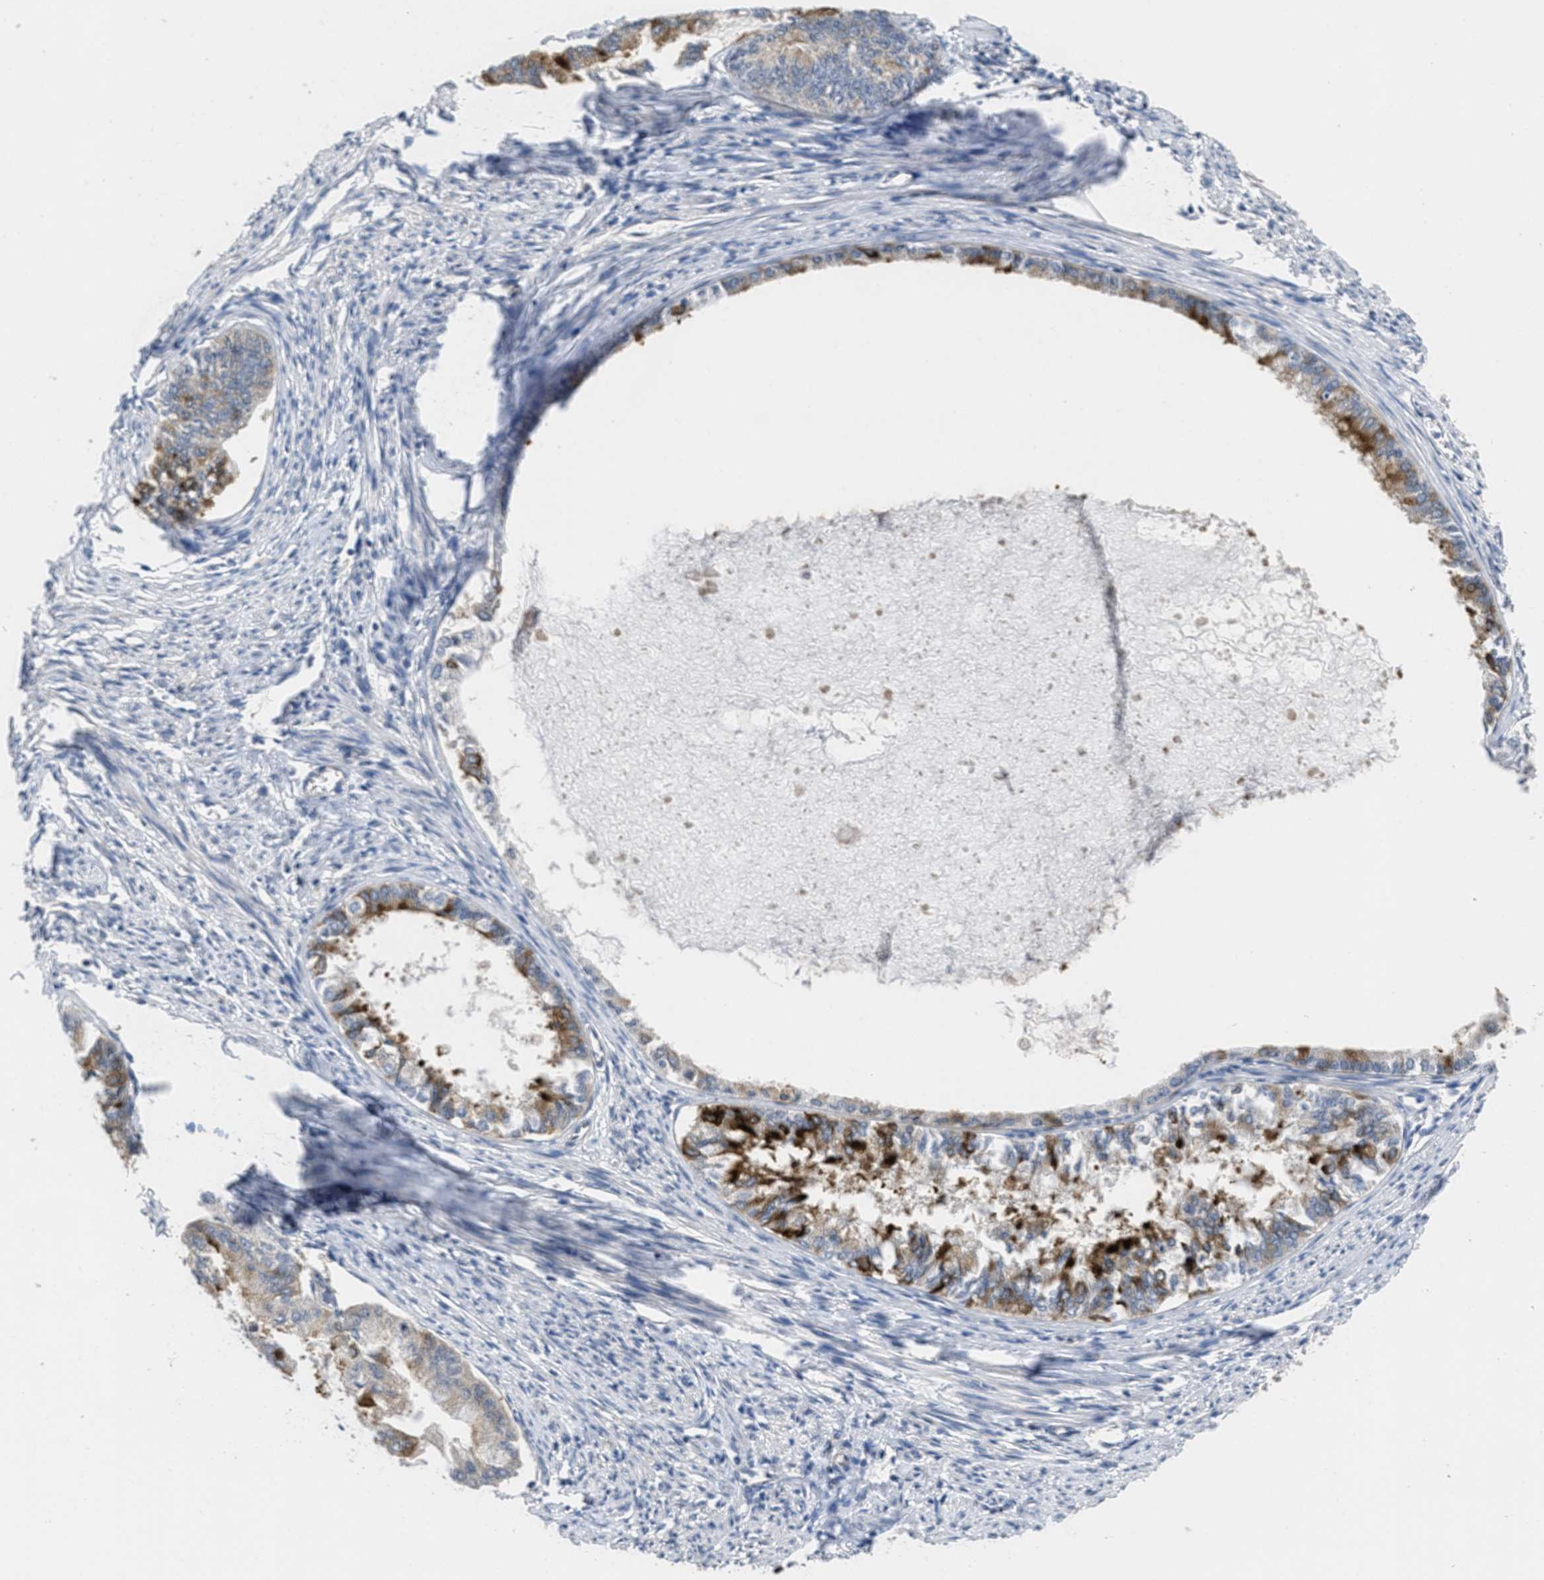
{"staining": {"intensity": "strong", "quantity": "25%-75%", "location": "cytoplasmic/membranous"}, "tissue": "endometrial cancer", "cell_type": "Tumor cells", "image_type": "cancer", "snomed": [{"axis": "morphology", "description": "Adenocarcinoma, NOS"}, {"axis": "topography", "description": "Endometrium"}], "caption": "A brown stain shows strong cytoplasmic/membranous staining of a protein in human endometrial adenocarcinoma tumor cells.", "gene": "ANGPT1", "patient": {"sex": "female", "age": 86}}